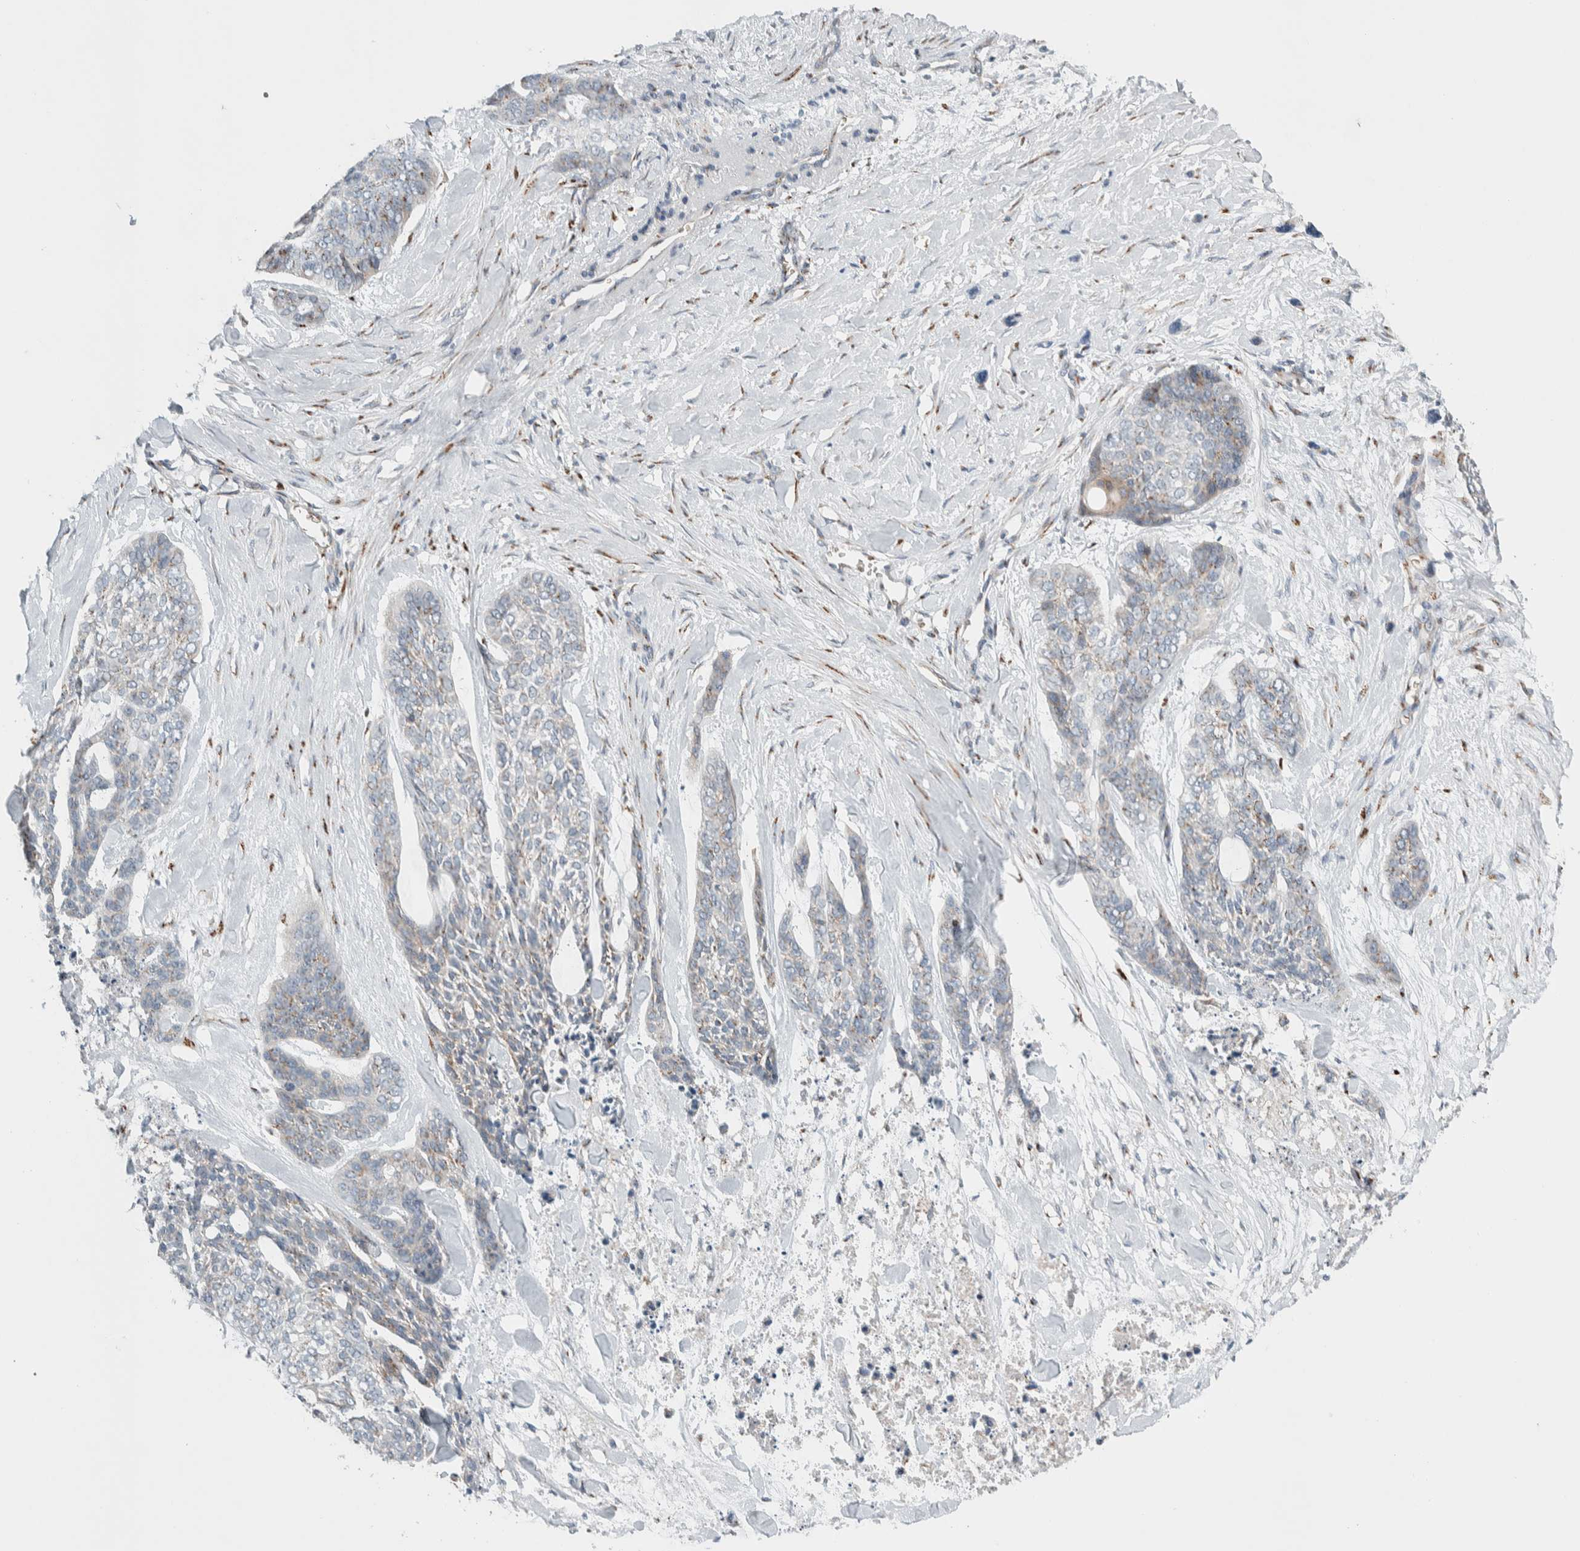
{"staining": {"intensity": "weak", "quantity": "<25%", "location": "cytoplasmic/membranous"}, "tissue": "skin cancer", "cell_type": "Tumor cells", "image_type": "cancer", "snomed": [{"axis": "morphology", "description": "Basal cell carcinoma"}, {"axis": "topography", "description": "Skin"}], "caption": "Immunohistochemistry (IHC) image of neoplastic tissue: basal cell carcinoma (skin) stained with DAB (3,3'-diaminobenzidine) demonstrates no significant protein expression in tumor cells. (Brightfield microscopy of DAB (3,3'-diaminobenzidine) immunohistochemistry (IHC) at high magnification).", "gene": "SLC38A10", "patient": {"sex": "female", "age": 64}}